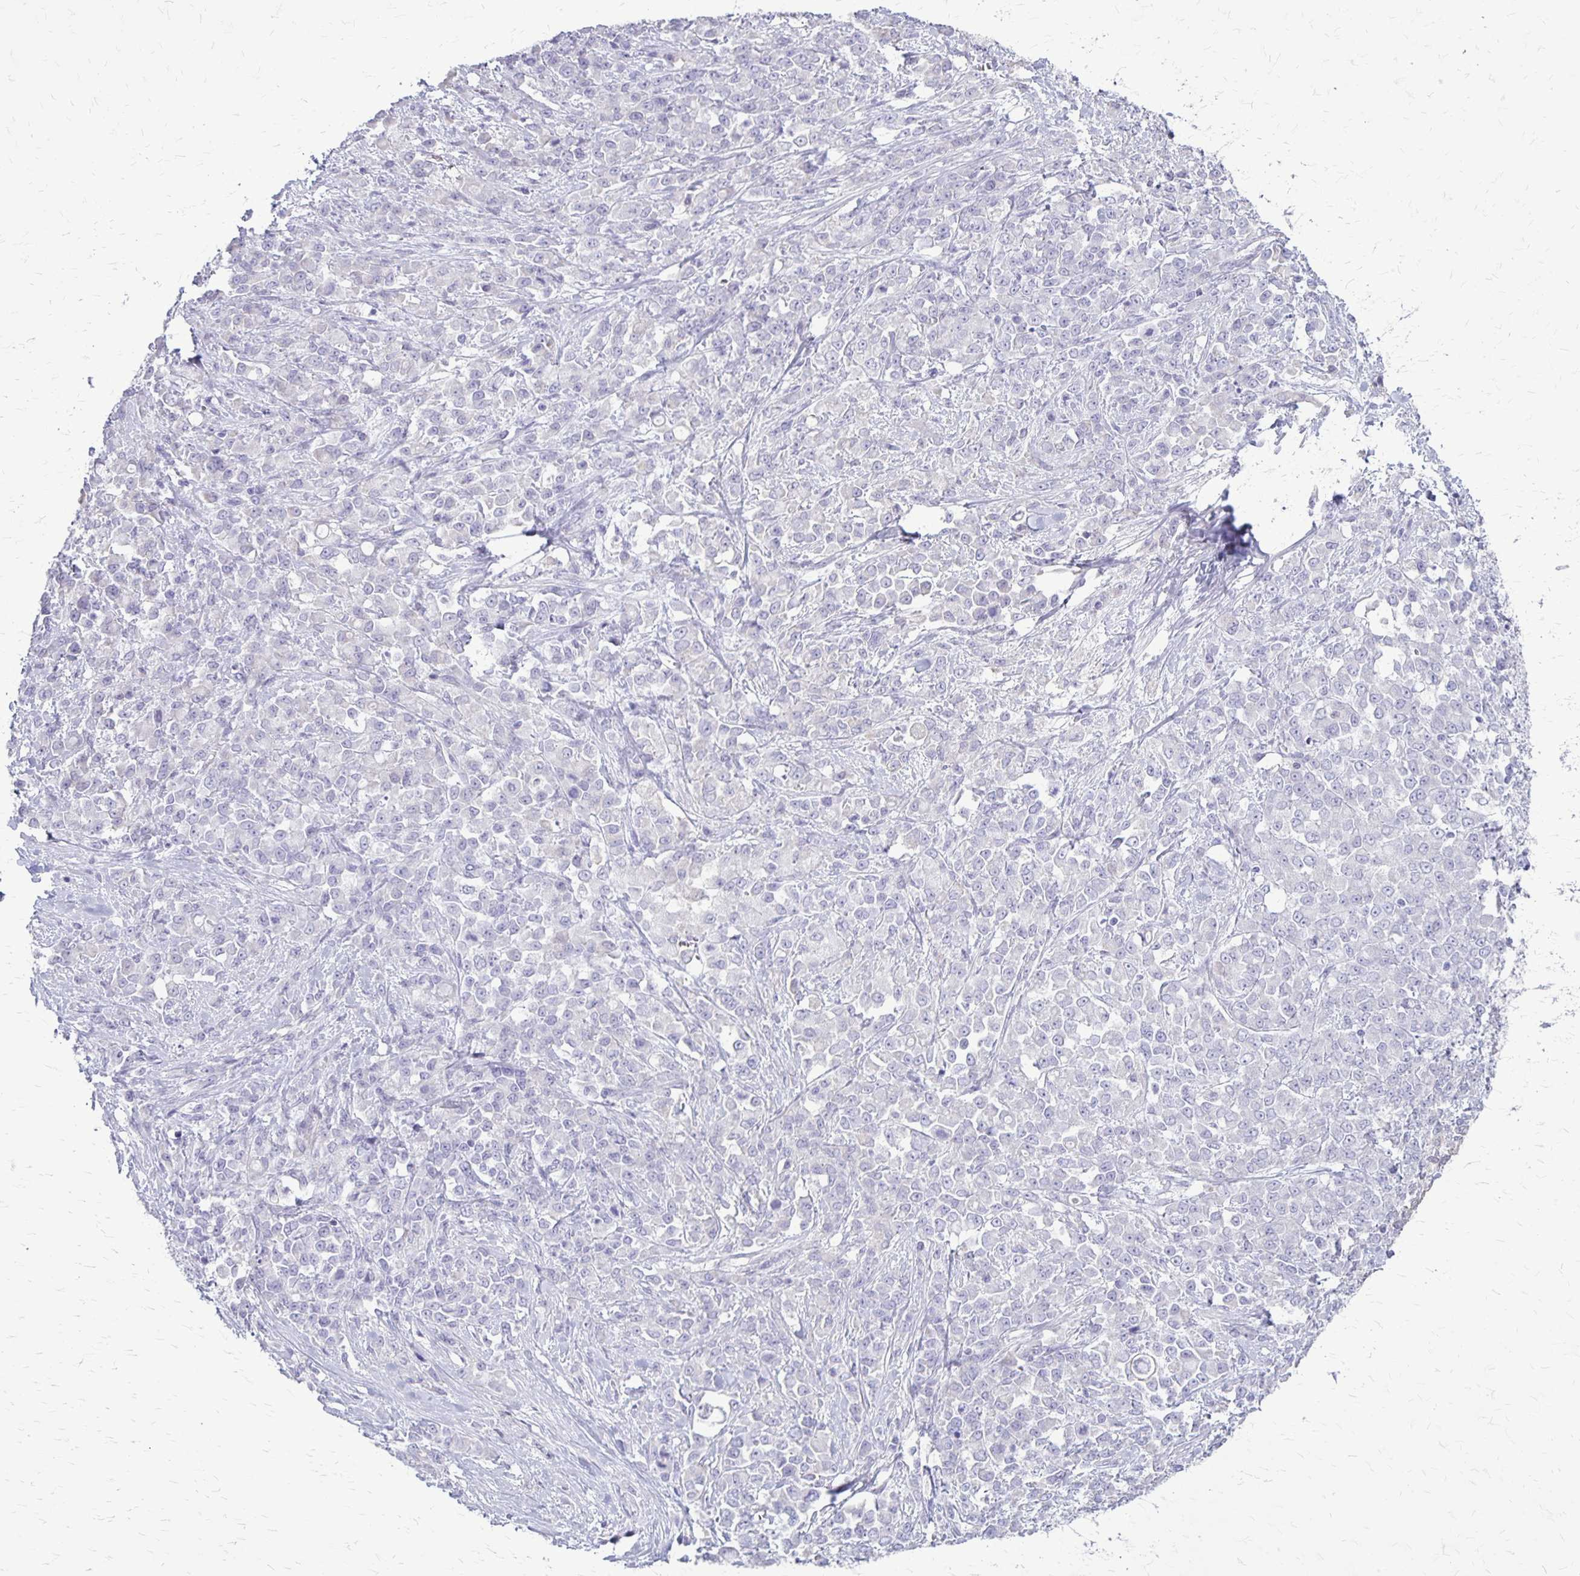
{"staining": {"intensity": "negative", "quantity": "none", "location": "none"}, "tissue": "stomach cancer", "cell_type": "Tumor cells", "image_type": "cancer", "snomed": [{"axis": "morphology", "description": "Adenocarcinoma, NOS"}, {"axis": "topography", "description": "Stomach"}], "caption": "The image displays no significant expression in tumor cells of stomach adenocarcinoma. (Stains: DAB immunohistochemistry (IHC) with hematoxylin counter stain, Microscopy: brightfield microscopy at high magnification).", "gene": "GP9", "patient": {"sex": "female", "age": 76}}